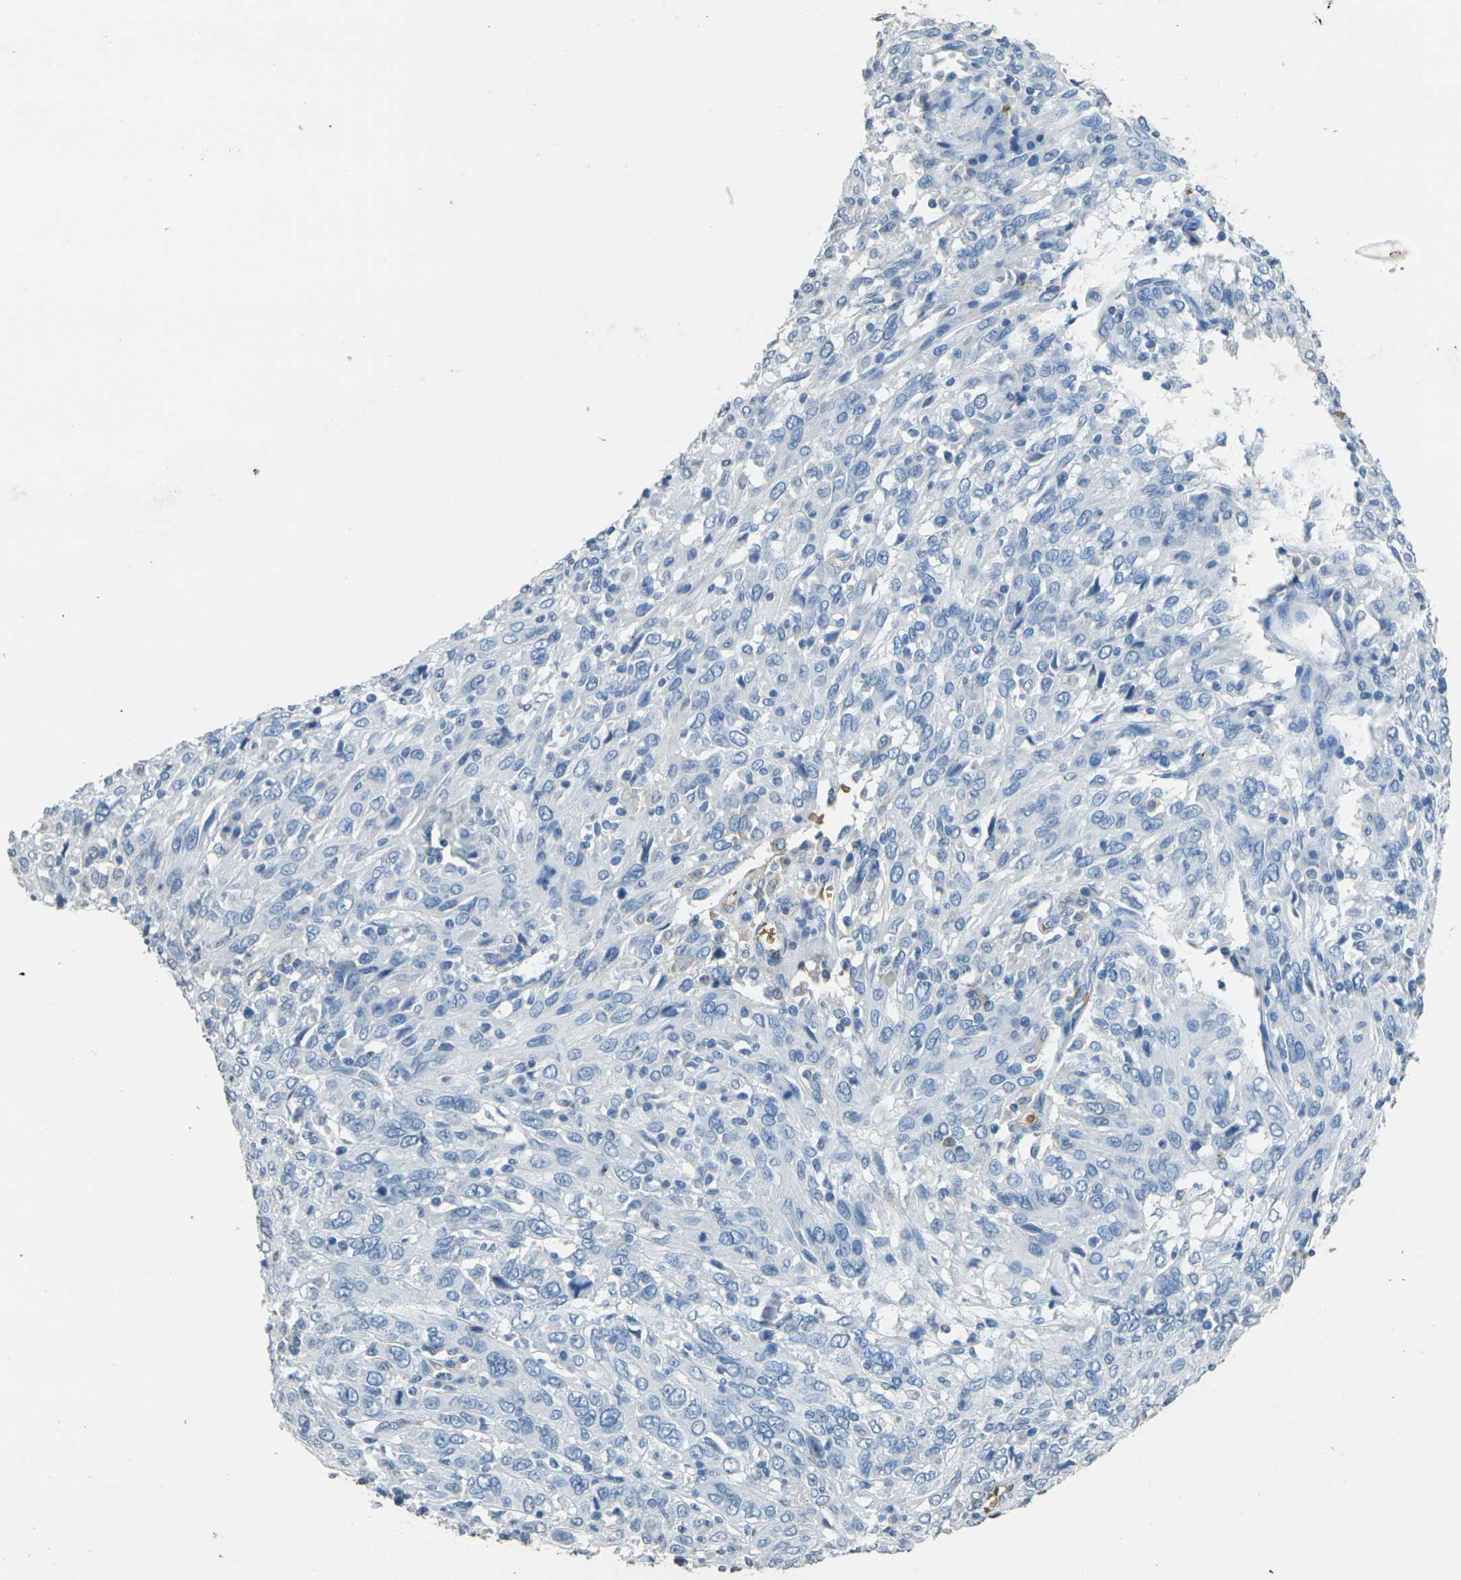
{"staining": {"intensity": "negative", "quantity": "none", "location": "none"}, "tissue": "cervical cancer", "cell_type": "Tumor cells", "image_type": "cancer", "snomed": [{"axis": "morphology", "description": "Squamous cell carcinoma, NOS"}, {"axis": "topography", "description": "Cervix"}], "caption": "Photomicrograph shows no protein expression in tumor cells of cervical squamous cell carcinoma tissue.", "gene": "HBB", "patient": {"sex": "female", "age": 46}}